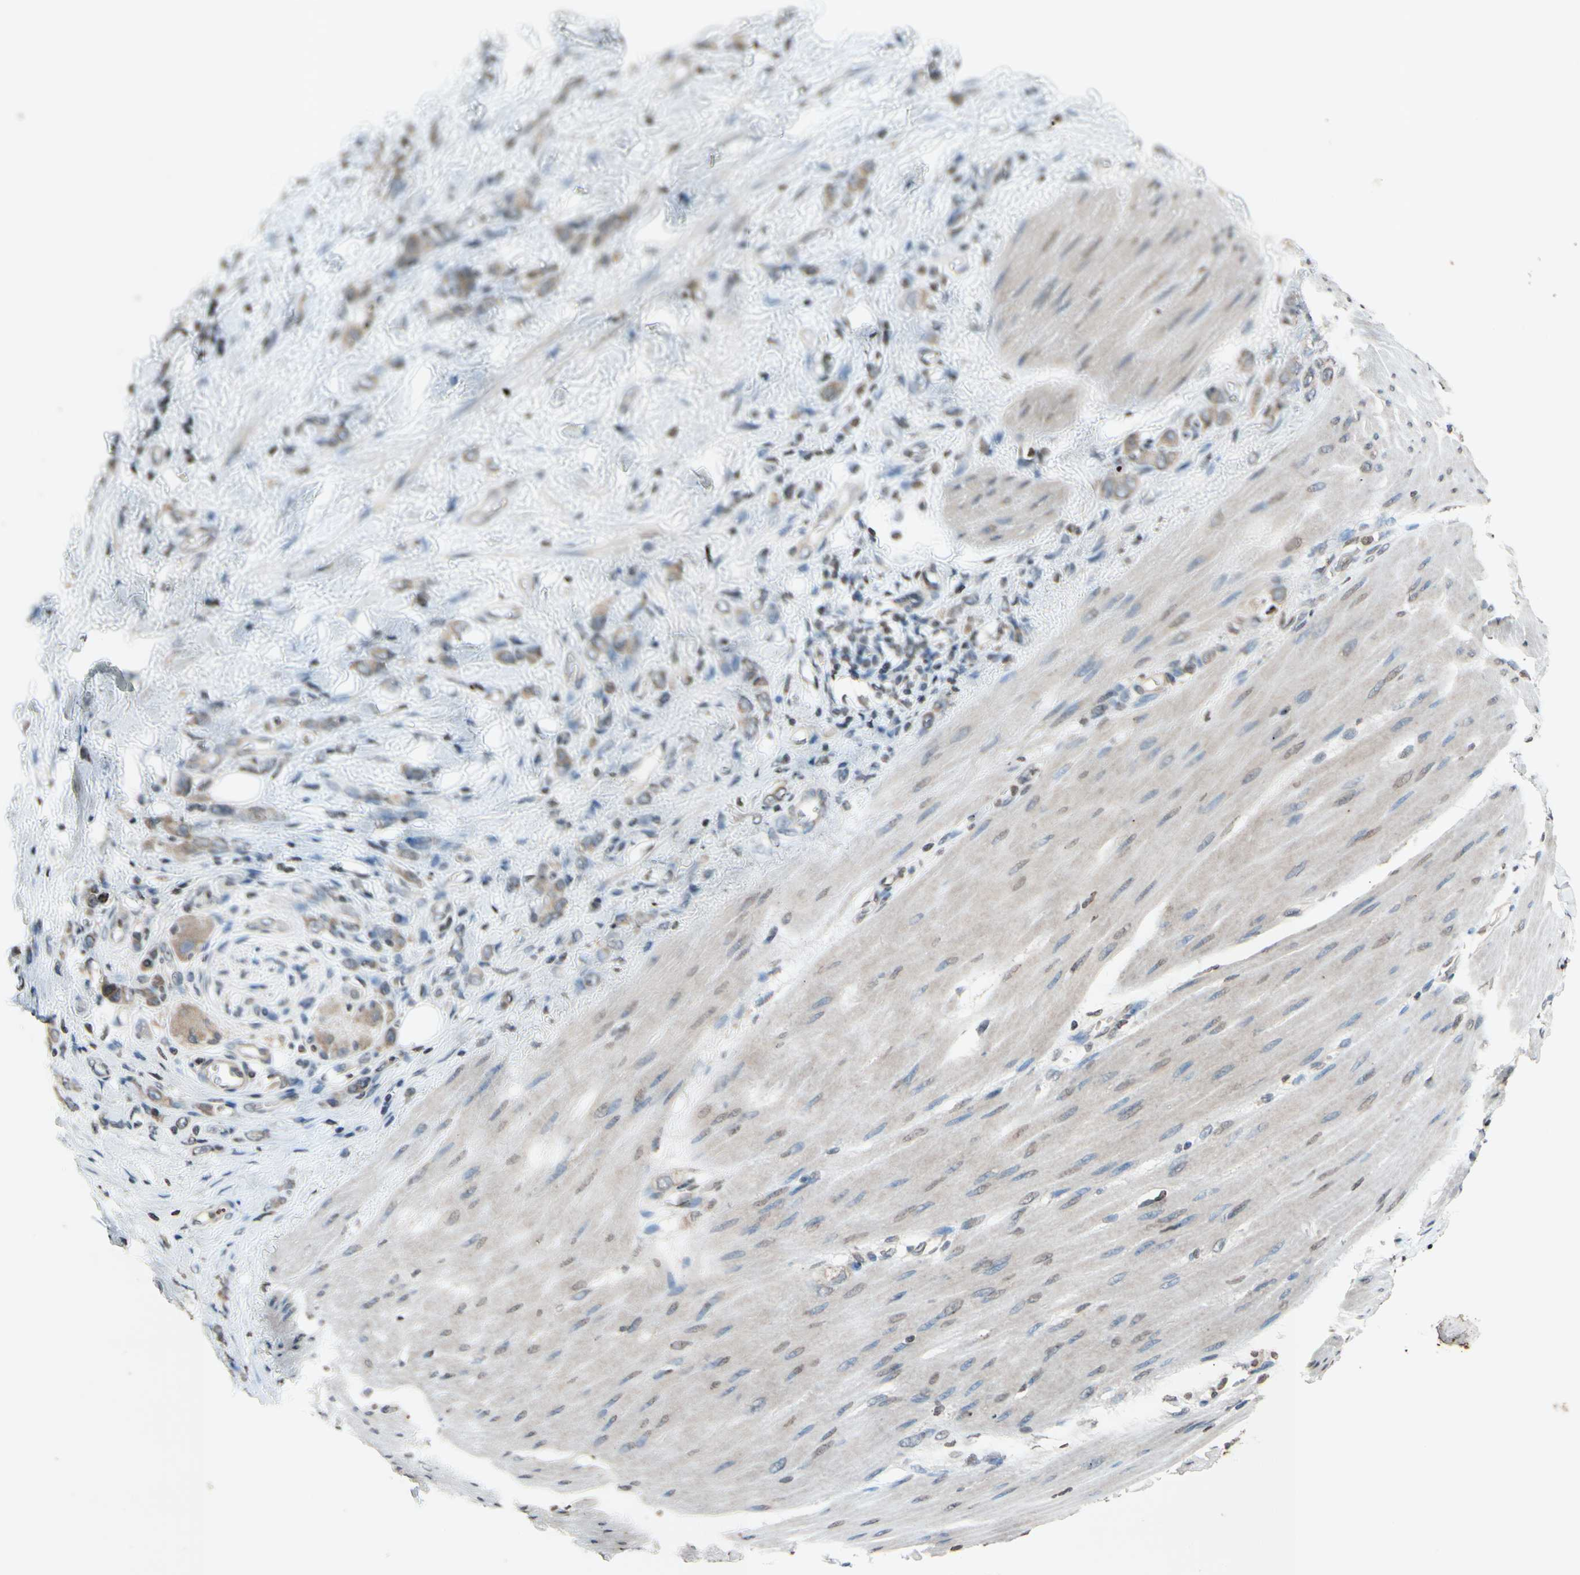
{"staining": {"intensity": "weak", "quantity": ">75%", "location": "cytoplasmic/membranous"}, "tissue": "stomach cancer", "cell_type": "Tumor cells", "image_type": "cancer", "snomed": [{"axis": "morphology", "description": "Adenocarcinoma, NOS"}, {"axis": "topography", "description": "Stomach"}], "caption": "This histopathology image shows immunohistochemistry (IHC) staining of stomach cancer, with low weak cytoplasmic/membranous staining in about >75% of tumor cells.", "gene": "CLDN11", "patient": {"sex": "male", "age": 82}}